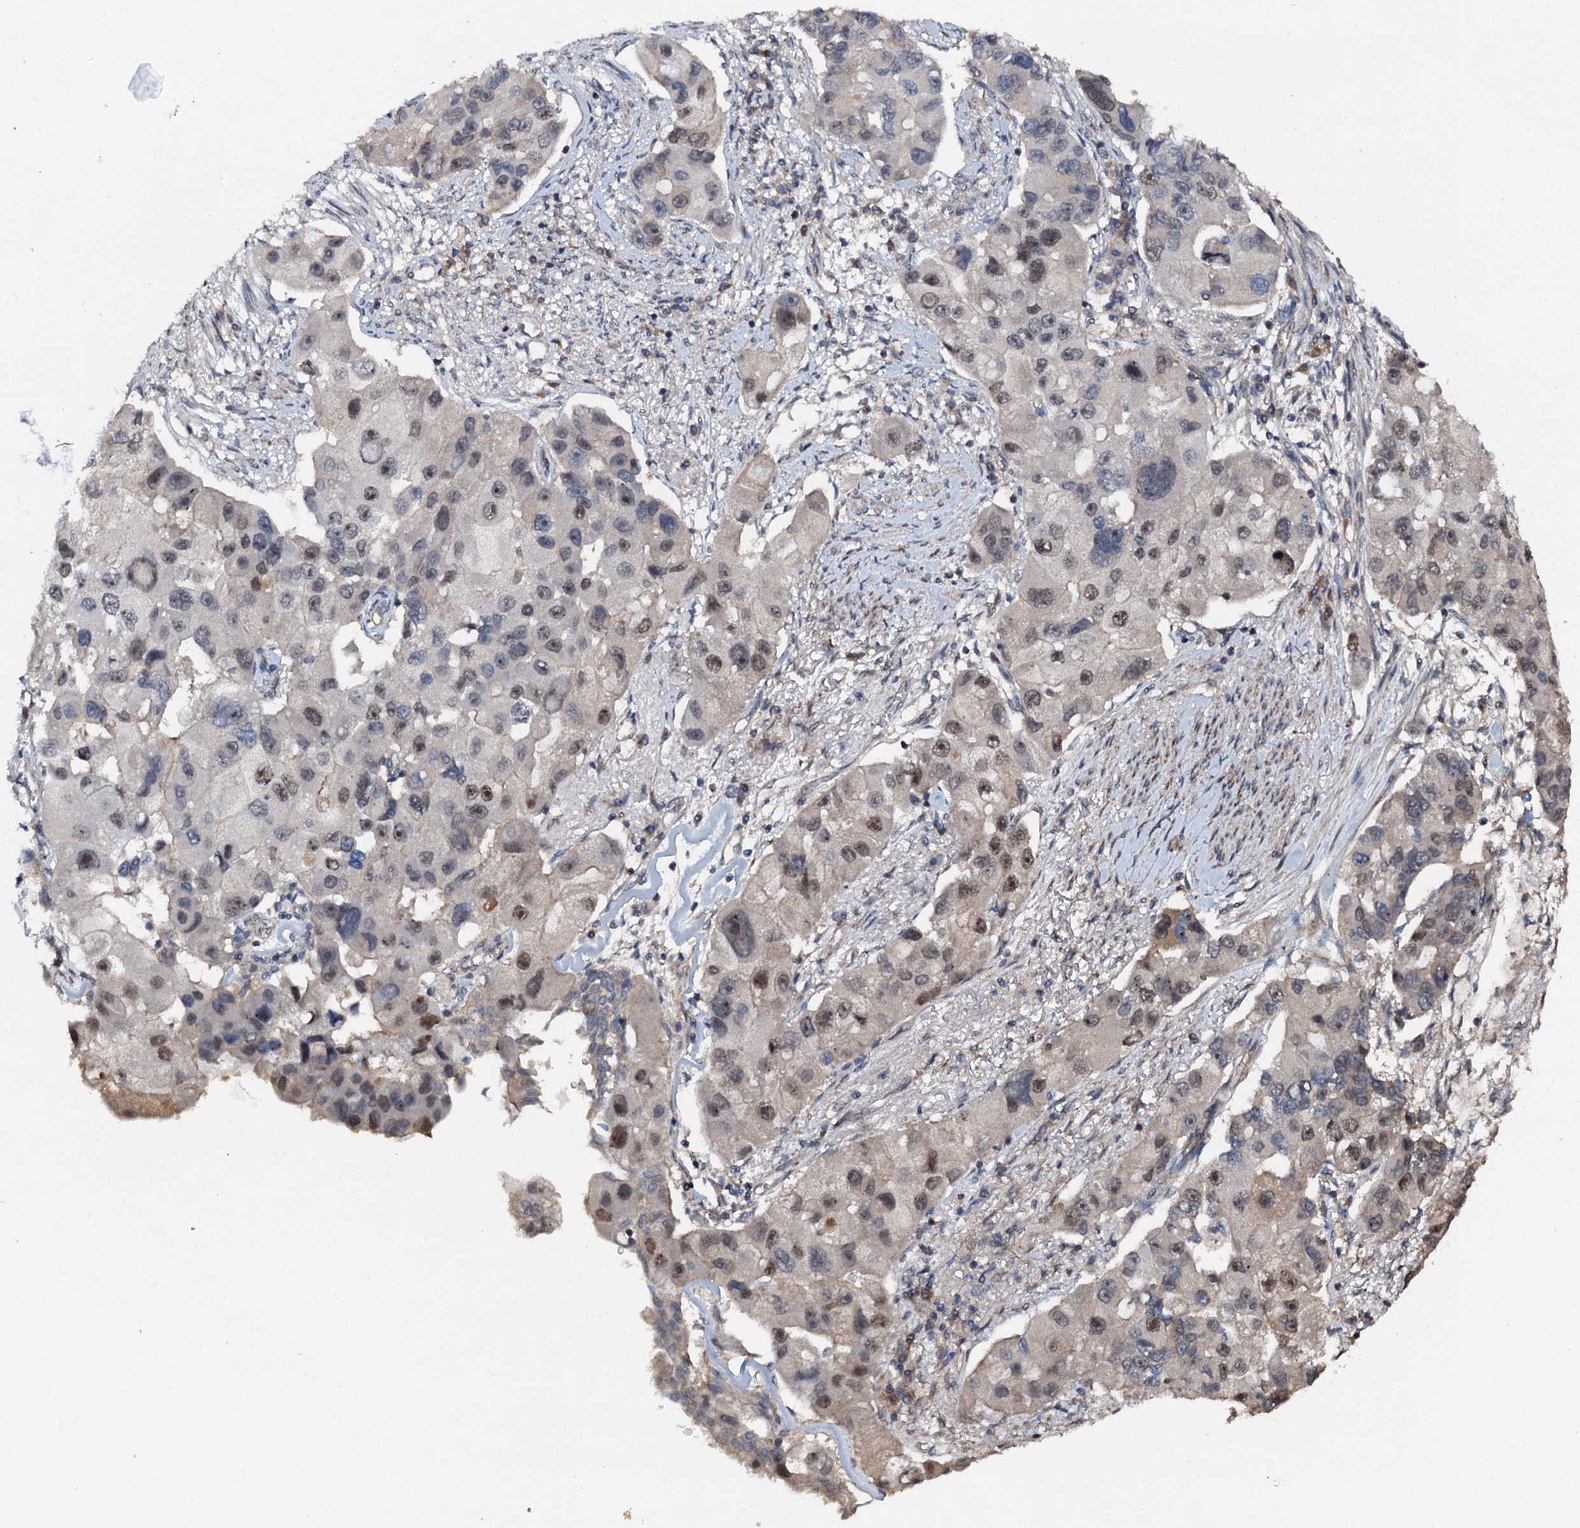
{"staining": {"intensity": "moderate", "quantity": "25%-75%", "location": "nuclear"}, "tissue": "lung cancer", "cell_type": "Tumor cells", "image_type": "cancer", "snomed": [{"axis": "morphology", "description": "Adenocarcinoma, NOS"}, {"axis": "topography", "description": "Lung"}], "caption": "A high-resolution micrograph shows IHC staining of lung adenocarcinoma, which demonstrates moderate nuclear positivity in approximately 25%-75% of tumor cells. Nuclei are stained in blue.", "gene": "FLYWCH1", "patient": {"sex": "female", "age": 54}}